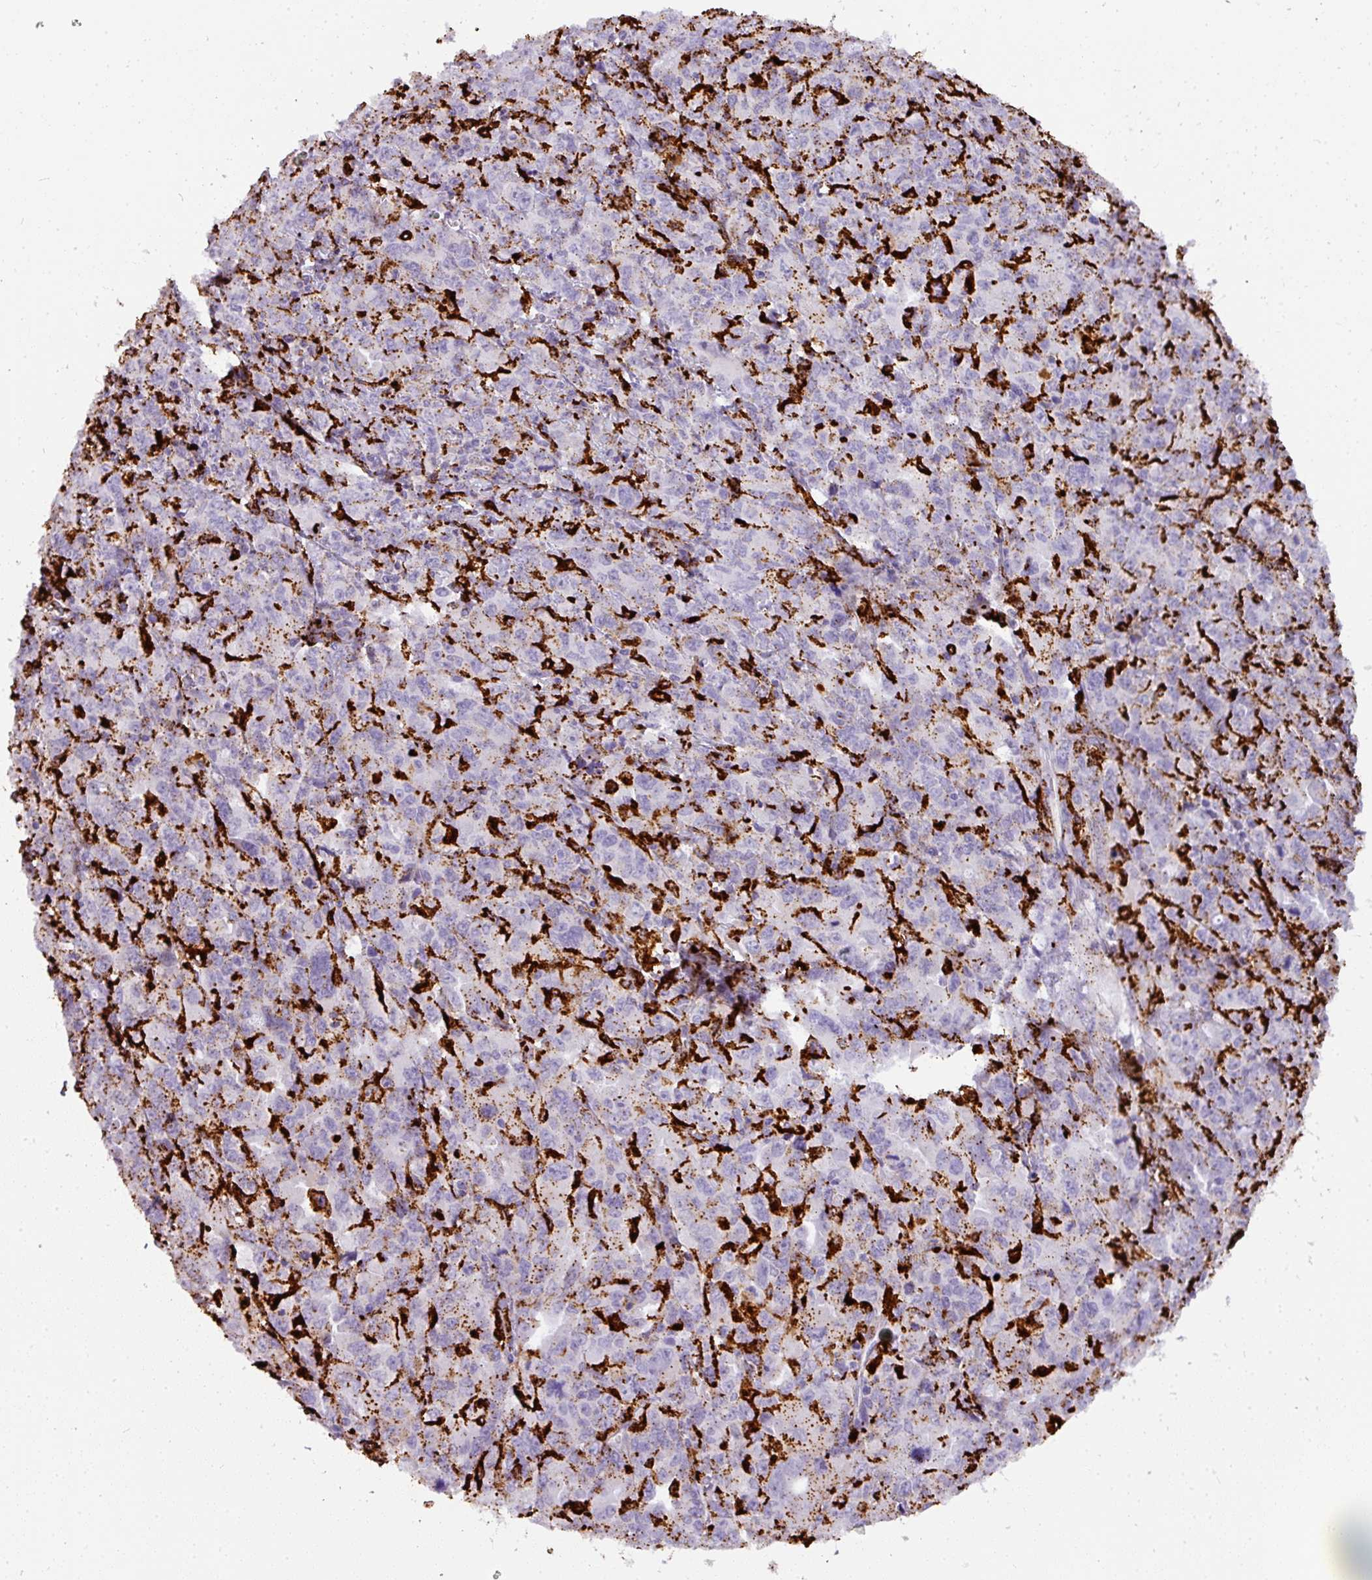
{"staining": {"intensity": "weak", "quantity": "<25%", "location": "cytoplasmic/membranous"}, "tissue": "ovarian cancer", "cell_type": "Tumor cells", "image_type": "cancer", "snomed": [{"axis": "morphology", "description": "Adenocarcinoma, NOS"}, {"axis": "morphology", "description": "Carcinoma, endometroid"}, {"axis": "topography", "description": "Ovary"}], "caption": "Micrograph shows no protein expression in tumor cells of ovarian cancer tissue.", "gene": "MMACHC", "patient": {"sex": "female", "age": 72}}